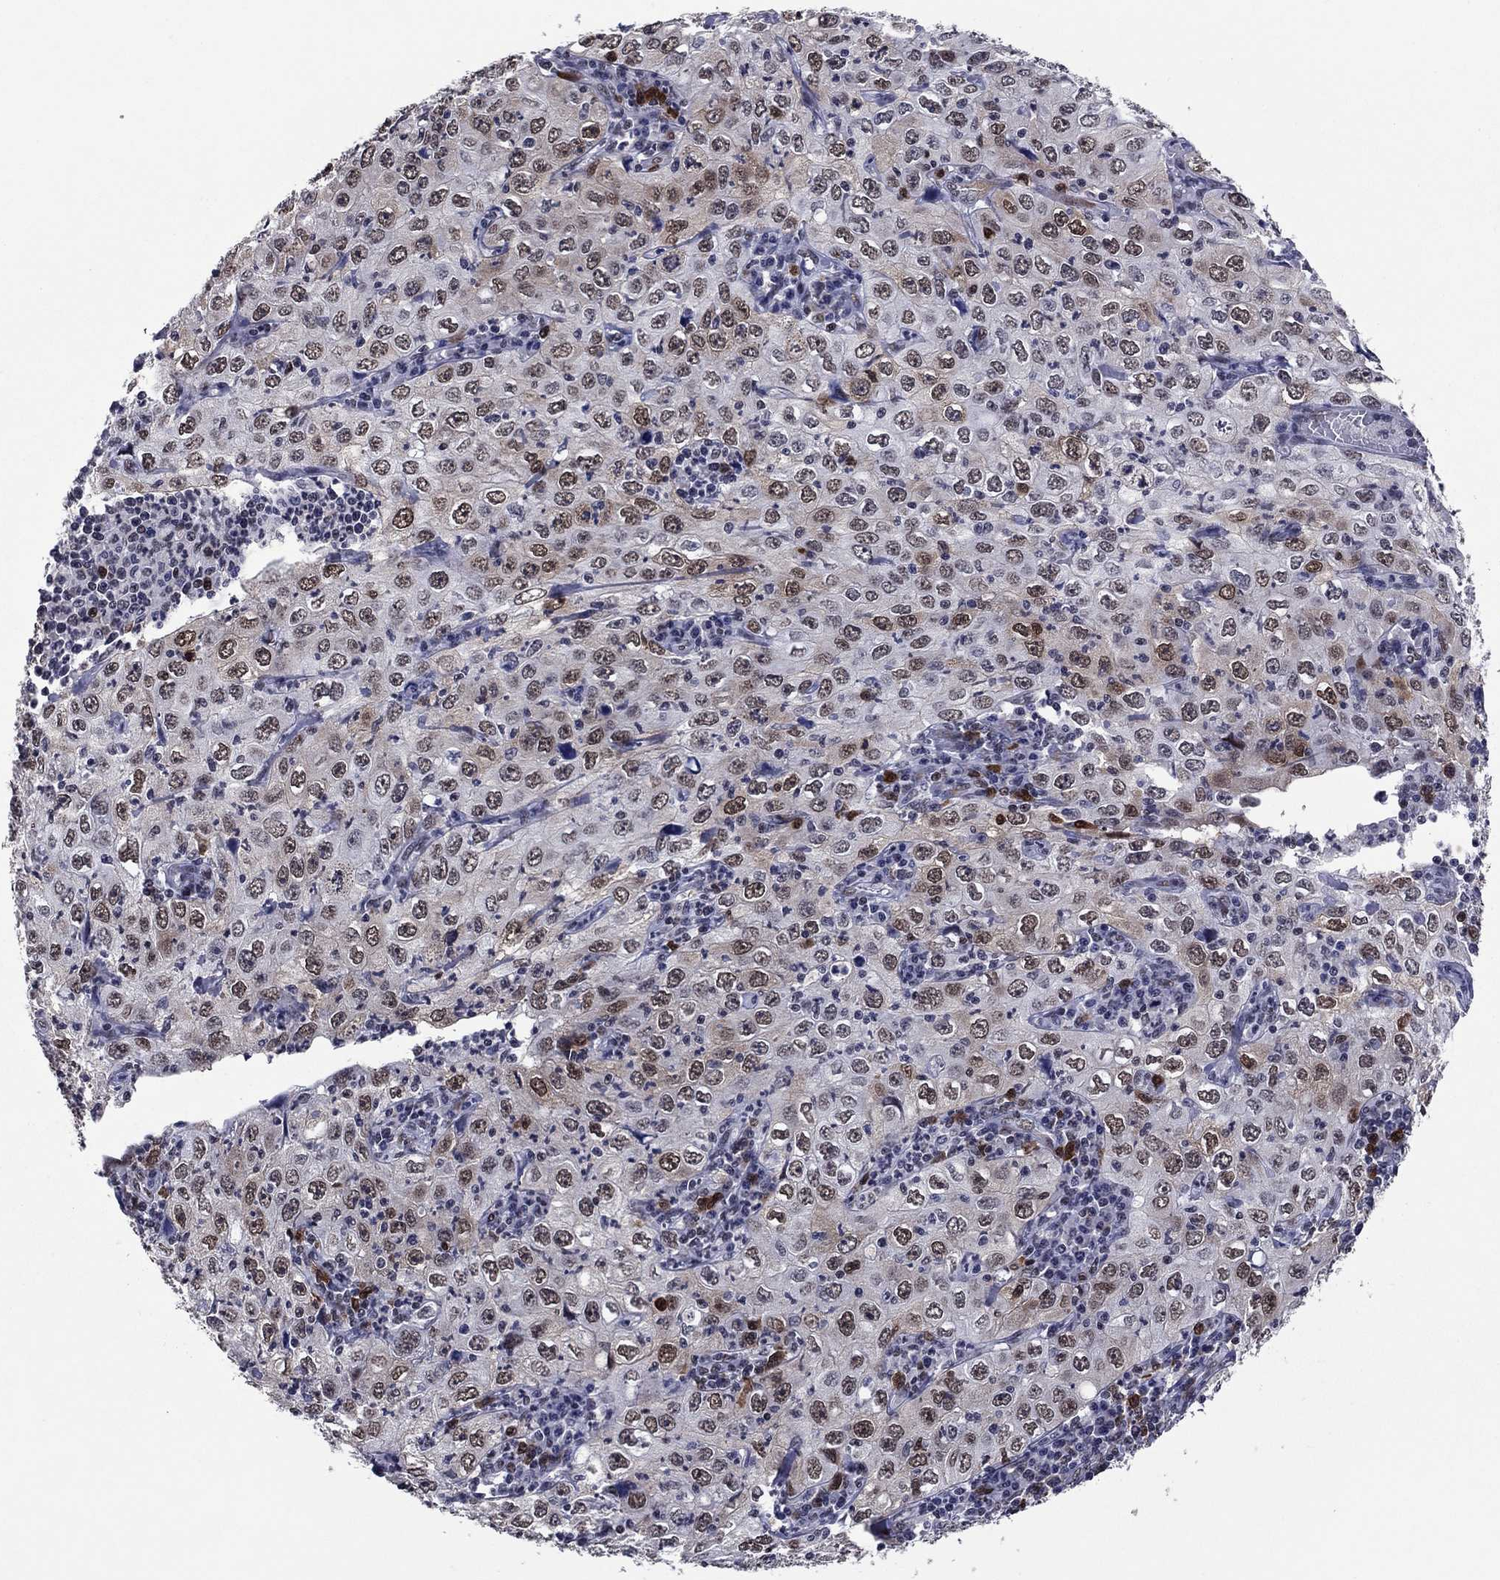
{"staining": {"intensity": "moderate", "quantity": "25%-75%", "location": "nuclear"}, "tissue": "cervical cancer", "cell_type": "Tumor cells", "image_type": "cancer", "snomed": [{"axis": "morphology", "description": "Squamous cell carcinoma, NOS"}, {"axis": "topography", "description": "Cervix"}], "caption": "Immunohistochemistry (IHC) photomicrograph of neoplastic tissue: cervical squamous cell carcinoma stained using immunohistochemistry (IHC) shows medium levels of moderate protein expression localized specifically in the nuclear of tumor cells, appearing as a nuclear brown color.", "gene": "TYMS", "patient": {"sex": "female", "age": 24}}